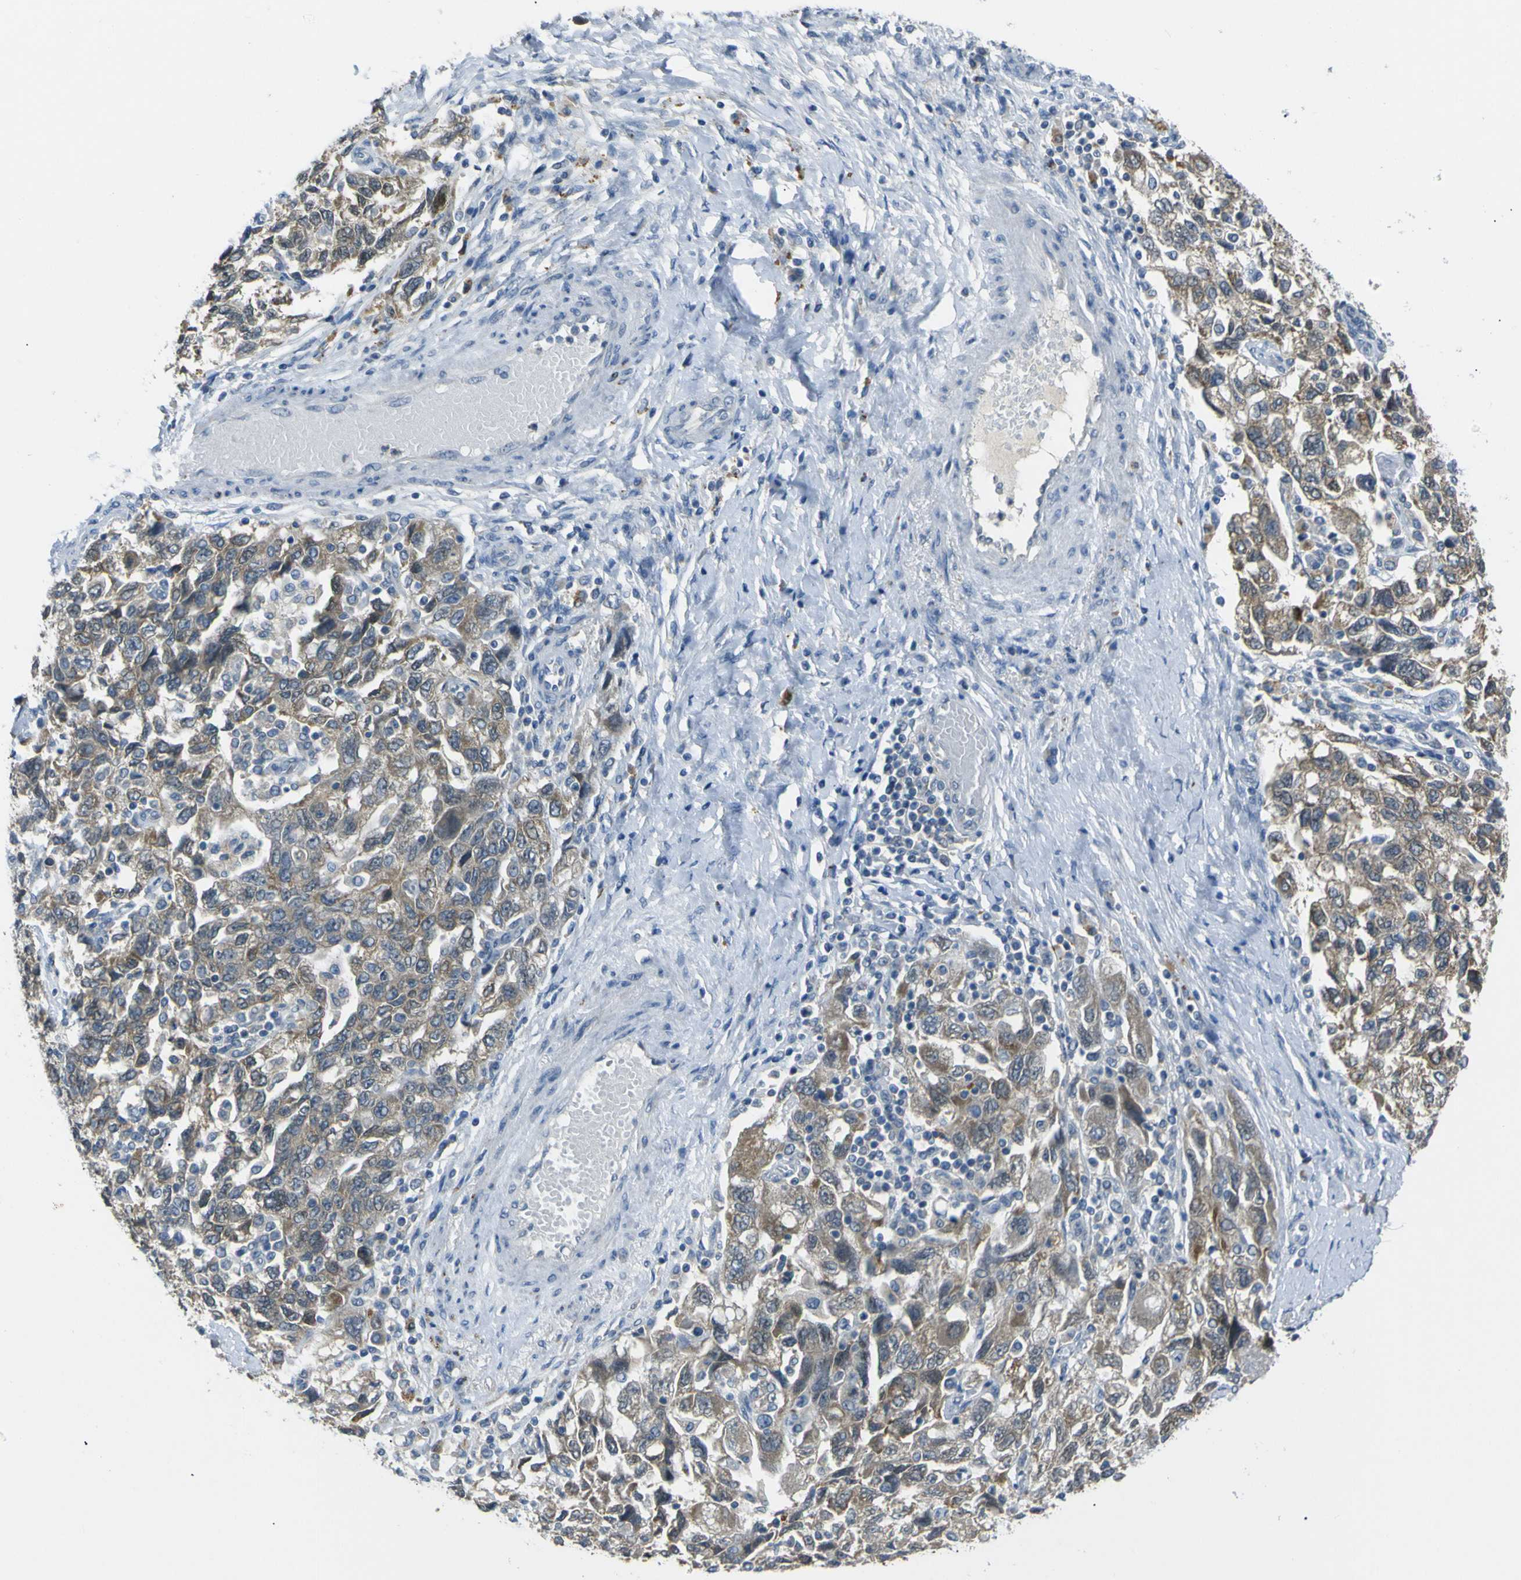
{"staining": {"intensity": "moderate", "quantity": ">75%", "location": "cytoplasmic/membranous"}, "tissue": "ovarian cancer", "cell_type": "Tumor cells", "image_type": "cancer", "snomed": [{"axis": "morphology", "description": "Carcinoma, NOS"}, {"axis": "morphology", "description": "Cystadenocarcinoma, serous, NOS"}, {"axis": "topography", "description": "Ovary"}], "caption": "Immunohistochemistry (IHC) staining of ovarian carcinoma, which exhibits medium levels of moderate cytoplasmic/membranous staining in about >75% of tumor cells indicating moderate cytoplasmic/membranous protein expression. The staining was performed using DAB (3,3'-diaminobenzidine) (brown) for protein detection and nuclei were counterstained in hematoxylin (blue).", "gene": "C6orf89", "patient": {"sex": "female", "age": 69}}